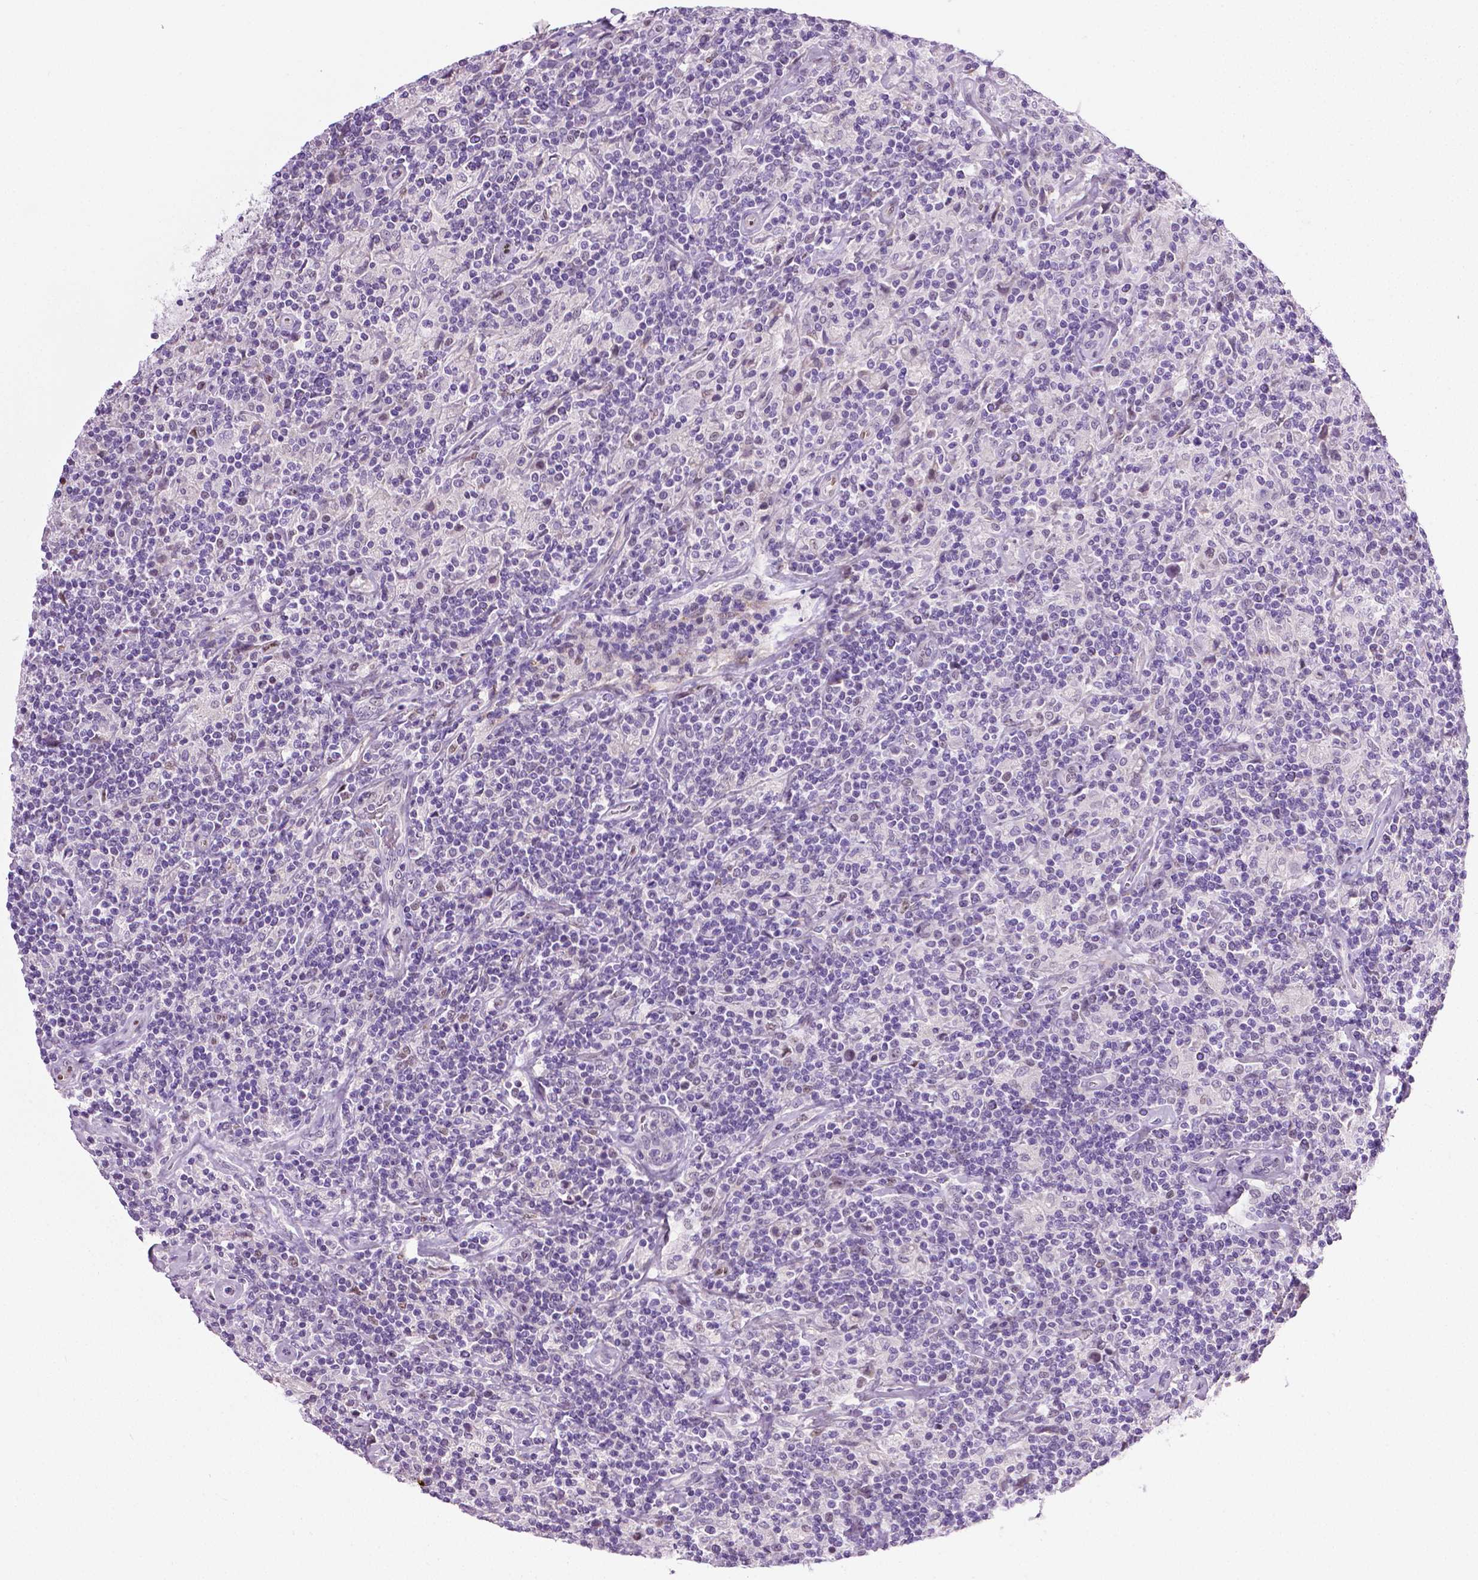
{"staining": {"intensity": "negative", "quantity": "none", "location": "none"}, "tissue": "lymphoma", "cell_type": "Tumor cells", "image_type": "cancer", "snomed": [{"axis": "morphology", "description": "Hodgkin's disease, NOS"}, {"axis": "topography", "description": "Lymph node"}], "caption": "The photomicrograph reveals no staining of tumor cells in lymphoma. (Immunohistochemistry (ihc), brightfield microscopy, high magnification).", "gene": "PTGER3", "patient": {"sex": "male", "age": 70}}